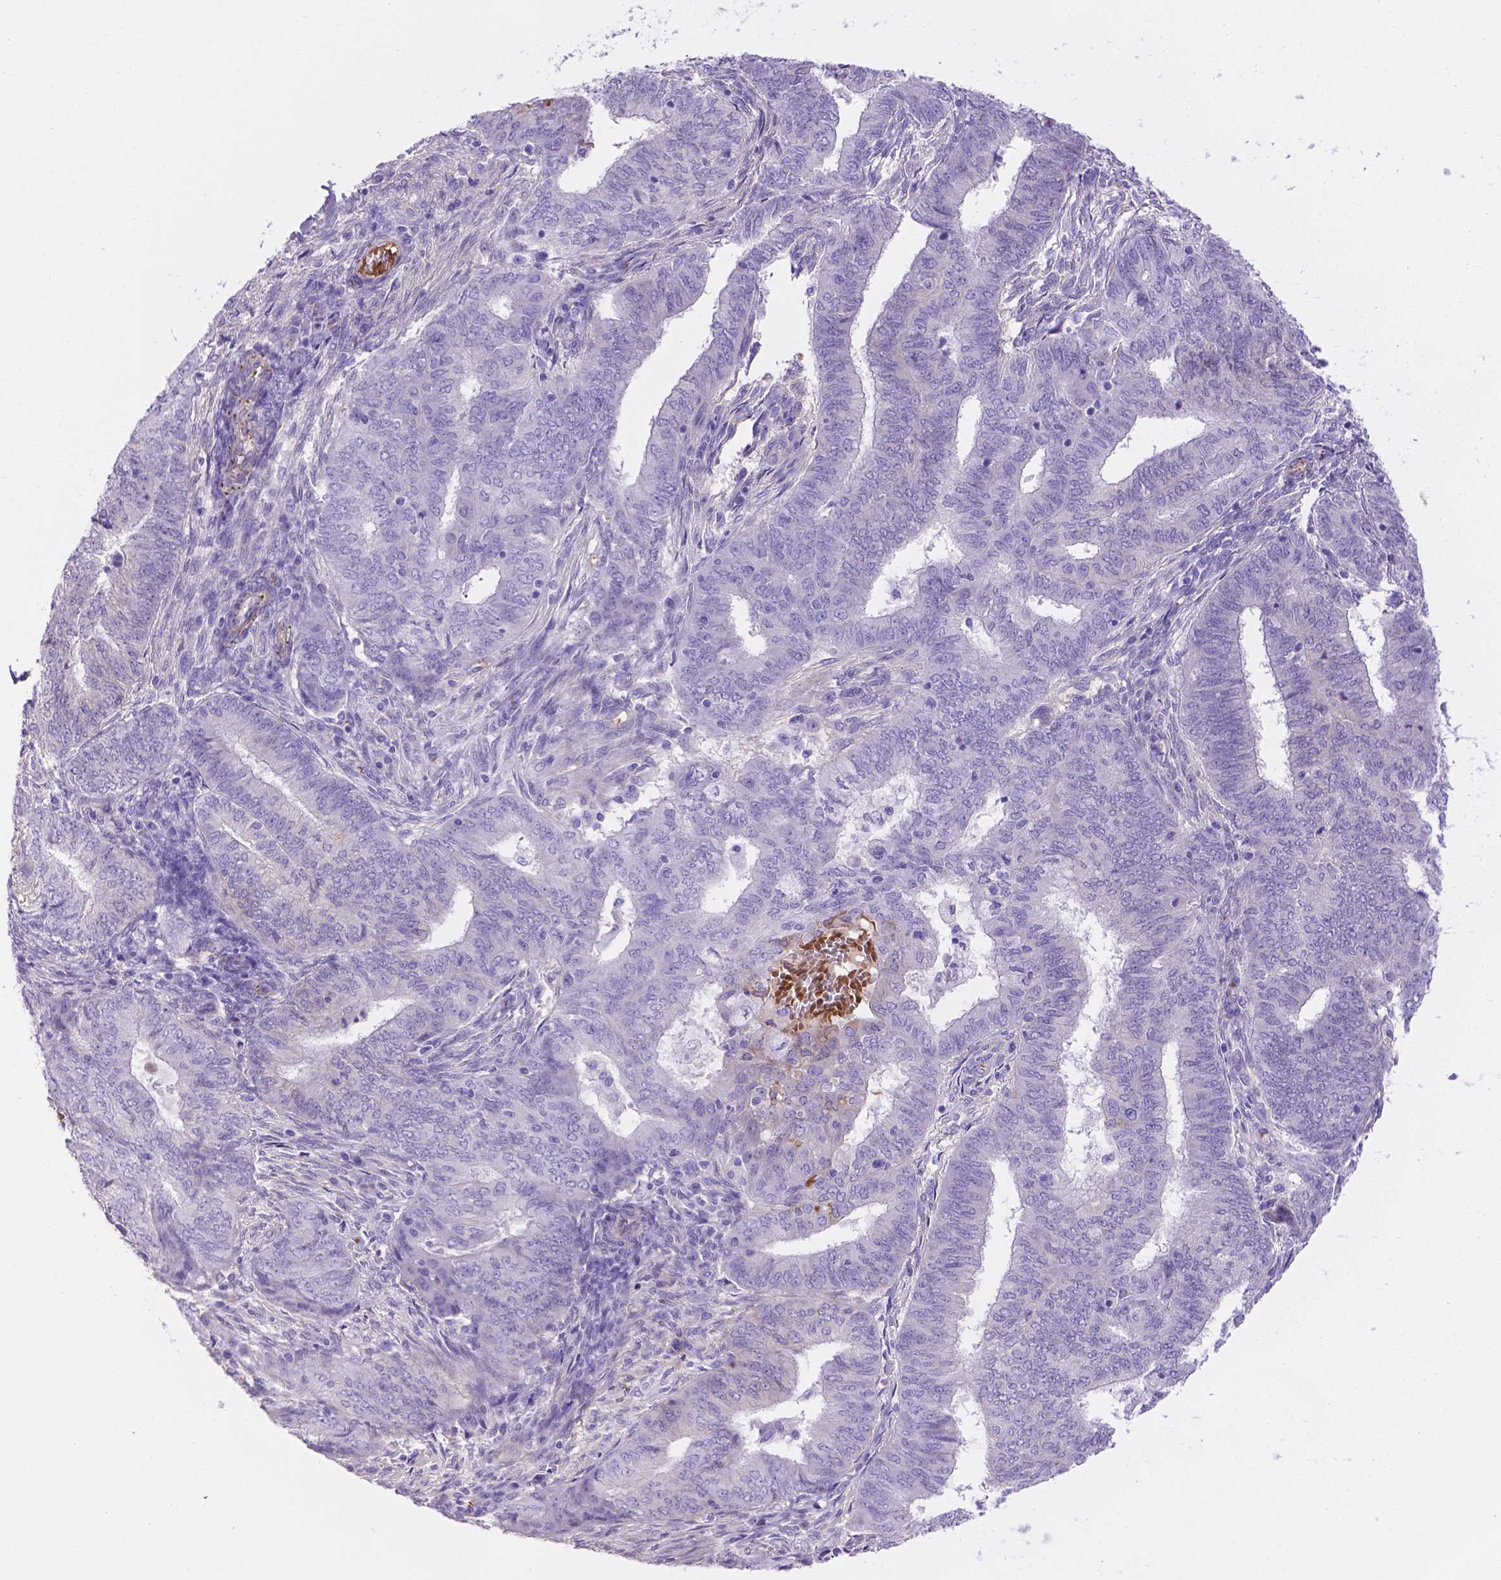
{"staining": {"intensity": "negative", "quantity": "none", "location": "none"}, "tissue": "endometrial cancer", "cell_type": "Tumor cells", "image_type": "cancer", "snomed": [{"axis": "morphology", "description": "Adenocarcinoma, NOS"}, {"axis": "topography", "description": "Endometrium"}], "caption": "DAB (3,3'-diaminobenzidine) immunohistochemical staining of human endometrial cancer (adenocarcinoma) shows no significant positivity in tumor cells.", "gene": "SLC40A1", "patient": {"sex": "female", "age": 62}}